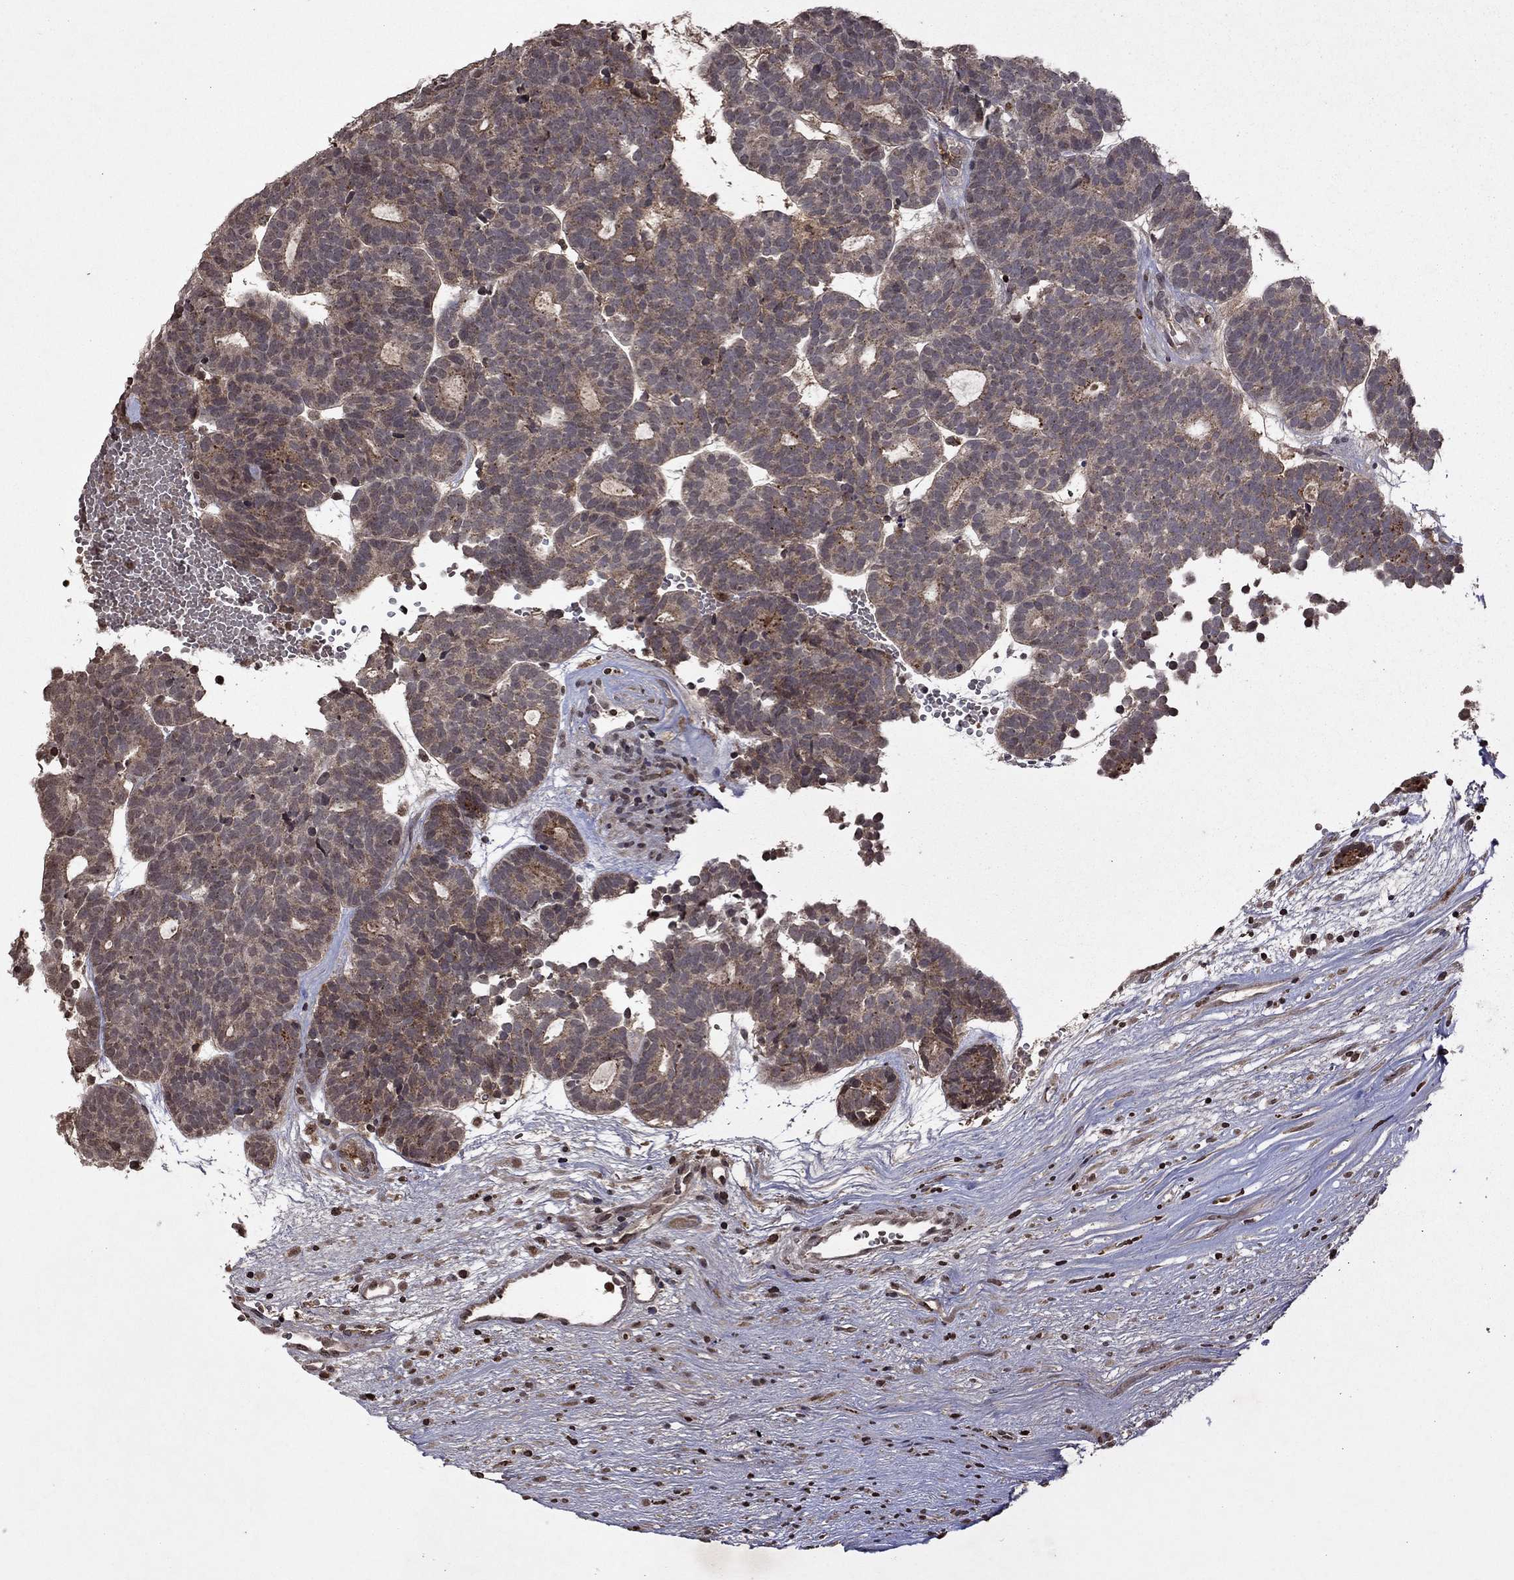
{"staining": {"intensity": "weak", "quantity": "<25%", "location": "cytoplasmic/membranous"}, "tissue": "head and neck cancer", "cell_type": "Tumor cells", "image_type": "cancer", "snomed": [{"axis": "morphology", "description": "Adenocarcinoma, NOS"}, {"axis": "topography", "description": "Head-Neck"}], "caption": "Immunohistochemistry (IHC) image of head and neck adenocarcinoma stained for a protein (brown), which displays no staining in tumor cells. (DAB immunohistochemistry with hematoxylin counter stain).", "gene": "NLGN1", "patient": {"sex": "female", "age": 81}}